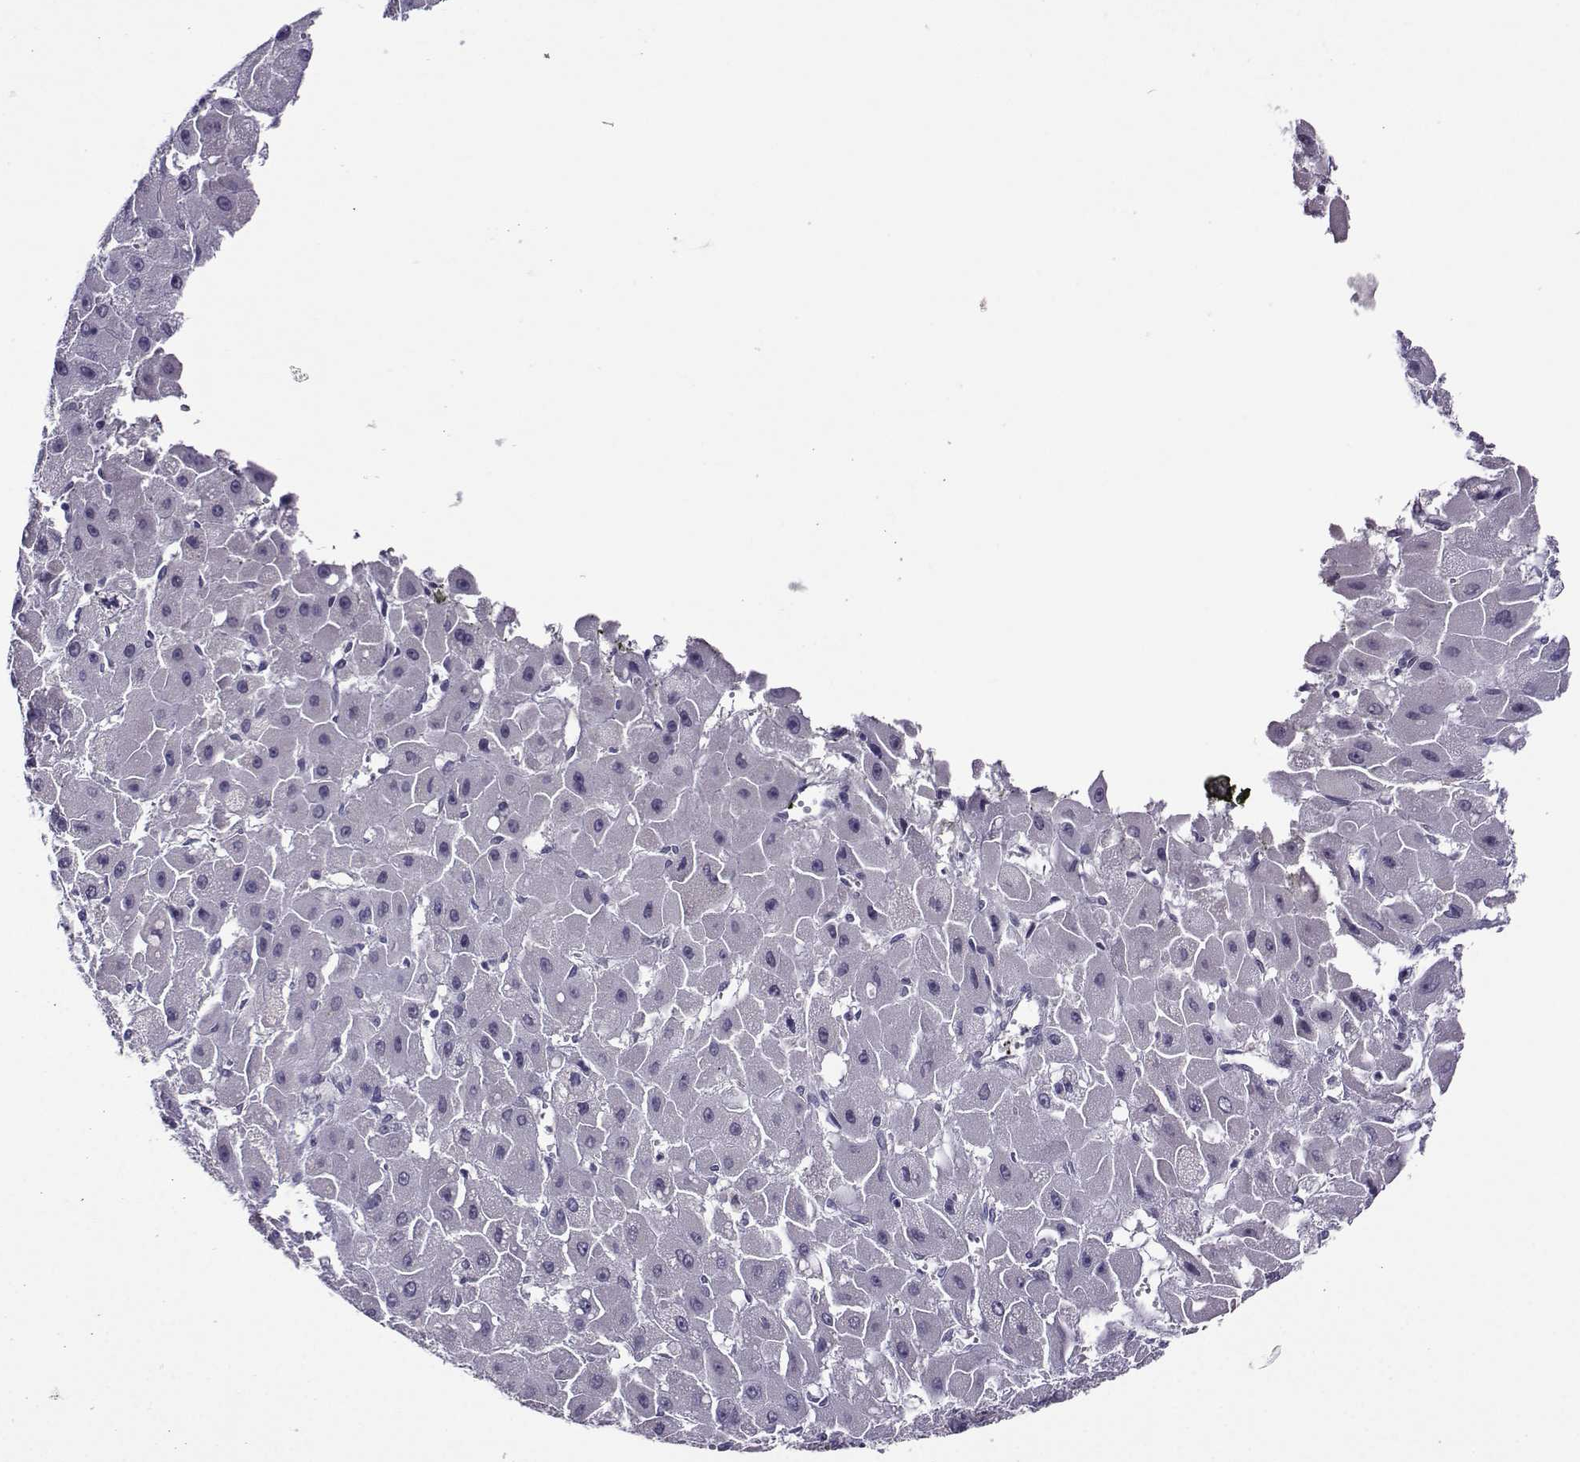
{"staining": {"intensity": "negative", "quantity": "none", "location": "none"}, "tissue": "liver cancer", "cell_type": "Tumor cells", "image_type": "cancer", "snomed": [{"axis": "morphology", "description": "Carcinoma, Hepatocellular, NOS"}, {"axis": "topography", "description": "Liver"}], "caption": "IHC photomicrograph of human liver cancer stained for a protein (brown), which shows no positivity in tumor cells.", "gene": "DDX20", "patient": {"sex": "female", "age": 25}}